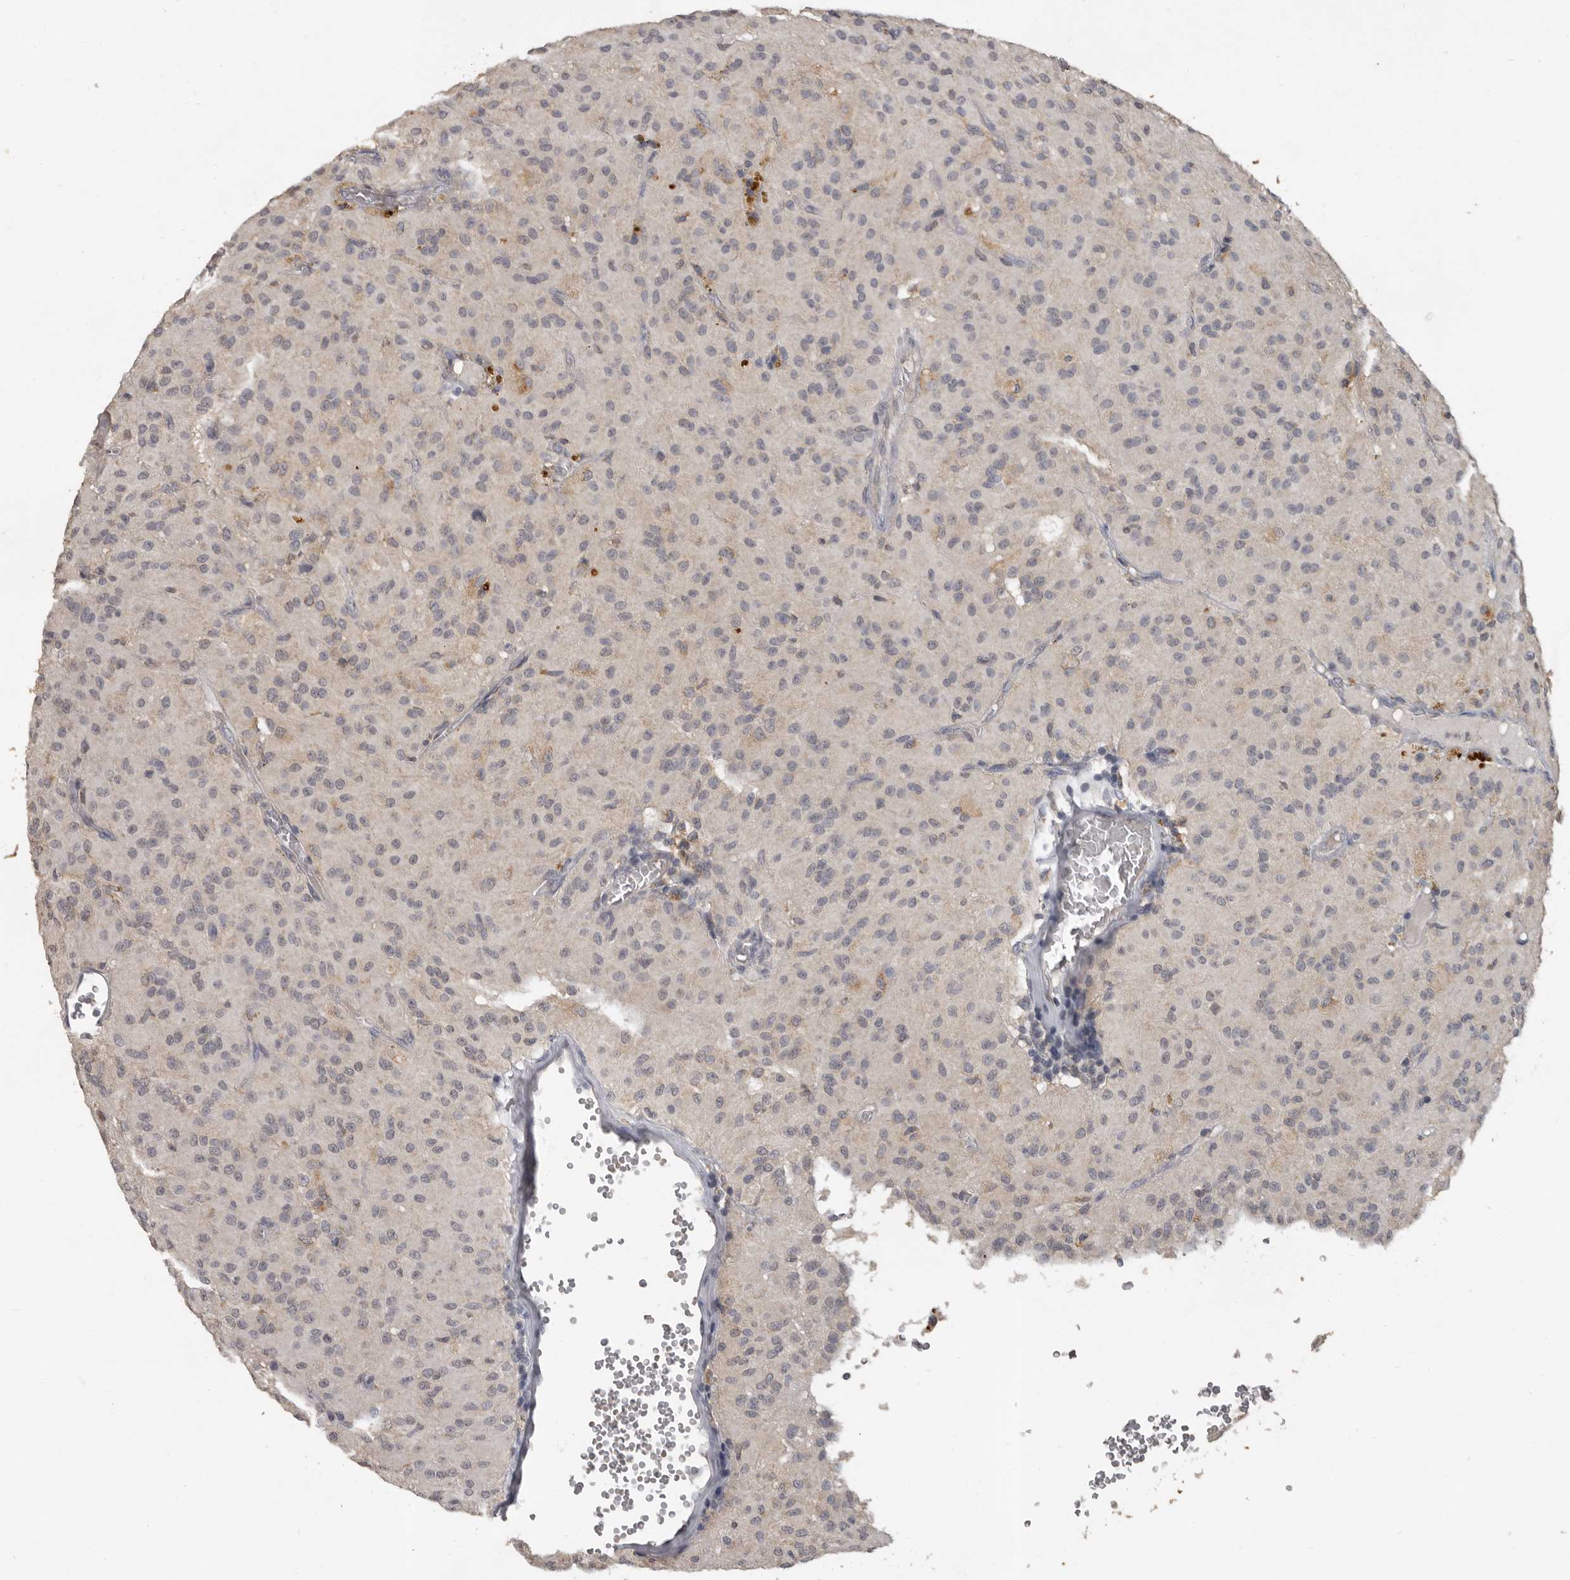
{"staining": {"intensity": "negative", "quantity": "none", "location": "none"}, "tissue": "glioma", "cell_type": "Tumor cells", "image_type": "cancer", "snomed": [{"axis": "morphology", "description": "Glioma, malignant, High grade"}, {"axis": "topography", "description": "Brain"}], "caption": "This is a photomicrograph of IHC staining of glioma, which shows no expression in tumor cells.", "gene": "MTF1", "patient": {"sex": "female", "age": 59}}